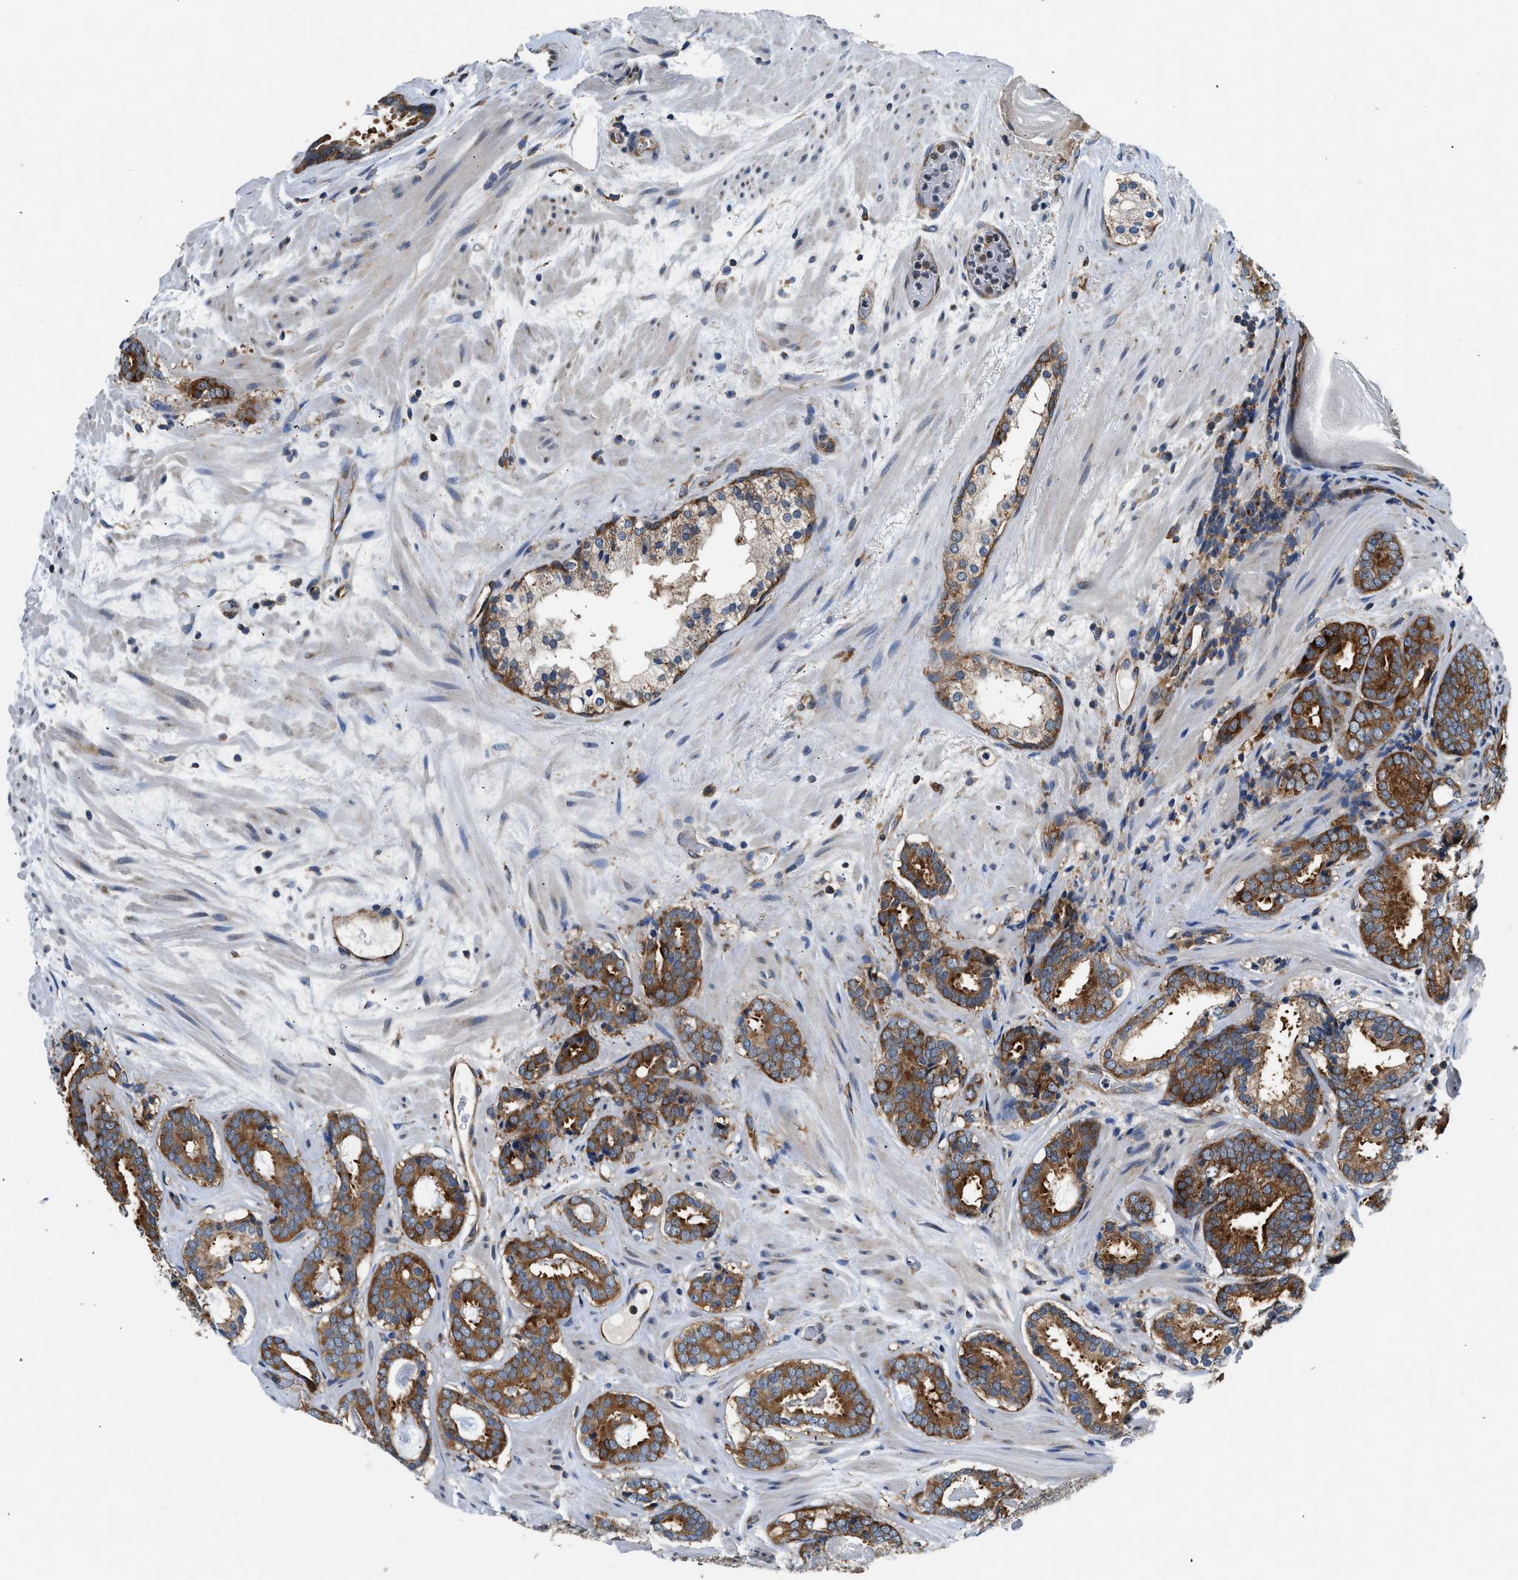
{"staining": {"intensity": "strong", "quantity": ">75%", "location": "cytoplasmic/membranous"}, "tissue": "prostate cancer", "cell_type": "Tumor cells", "image_type": "cancer", "snomed": [{"axis": "morphology", "description": "Adenocarcinoma, Low grade"}, {"axis": "topography", "description": "Prostate"}], "caption": "Adenocarcinoma (low-grade) (prostate) tissue demonstrates strong cytoplasmic/membranous positivity in about >75% of tumor cells, visualized by immunohistochemistry.", "gene": "PA2G4", "patient": {"sex": "male", "age": 69}}